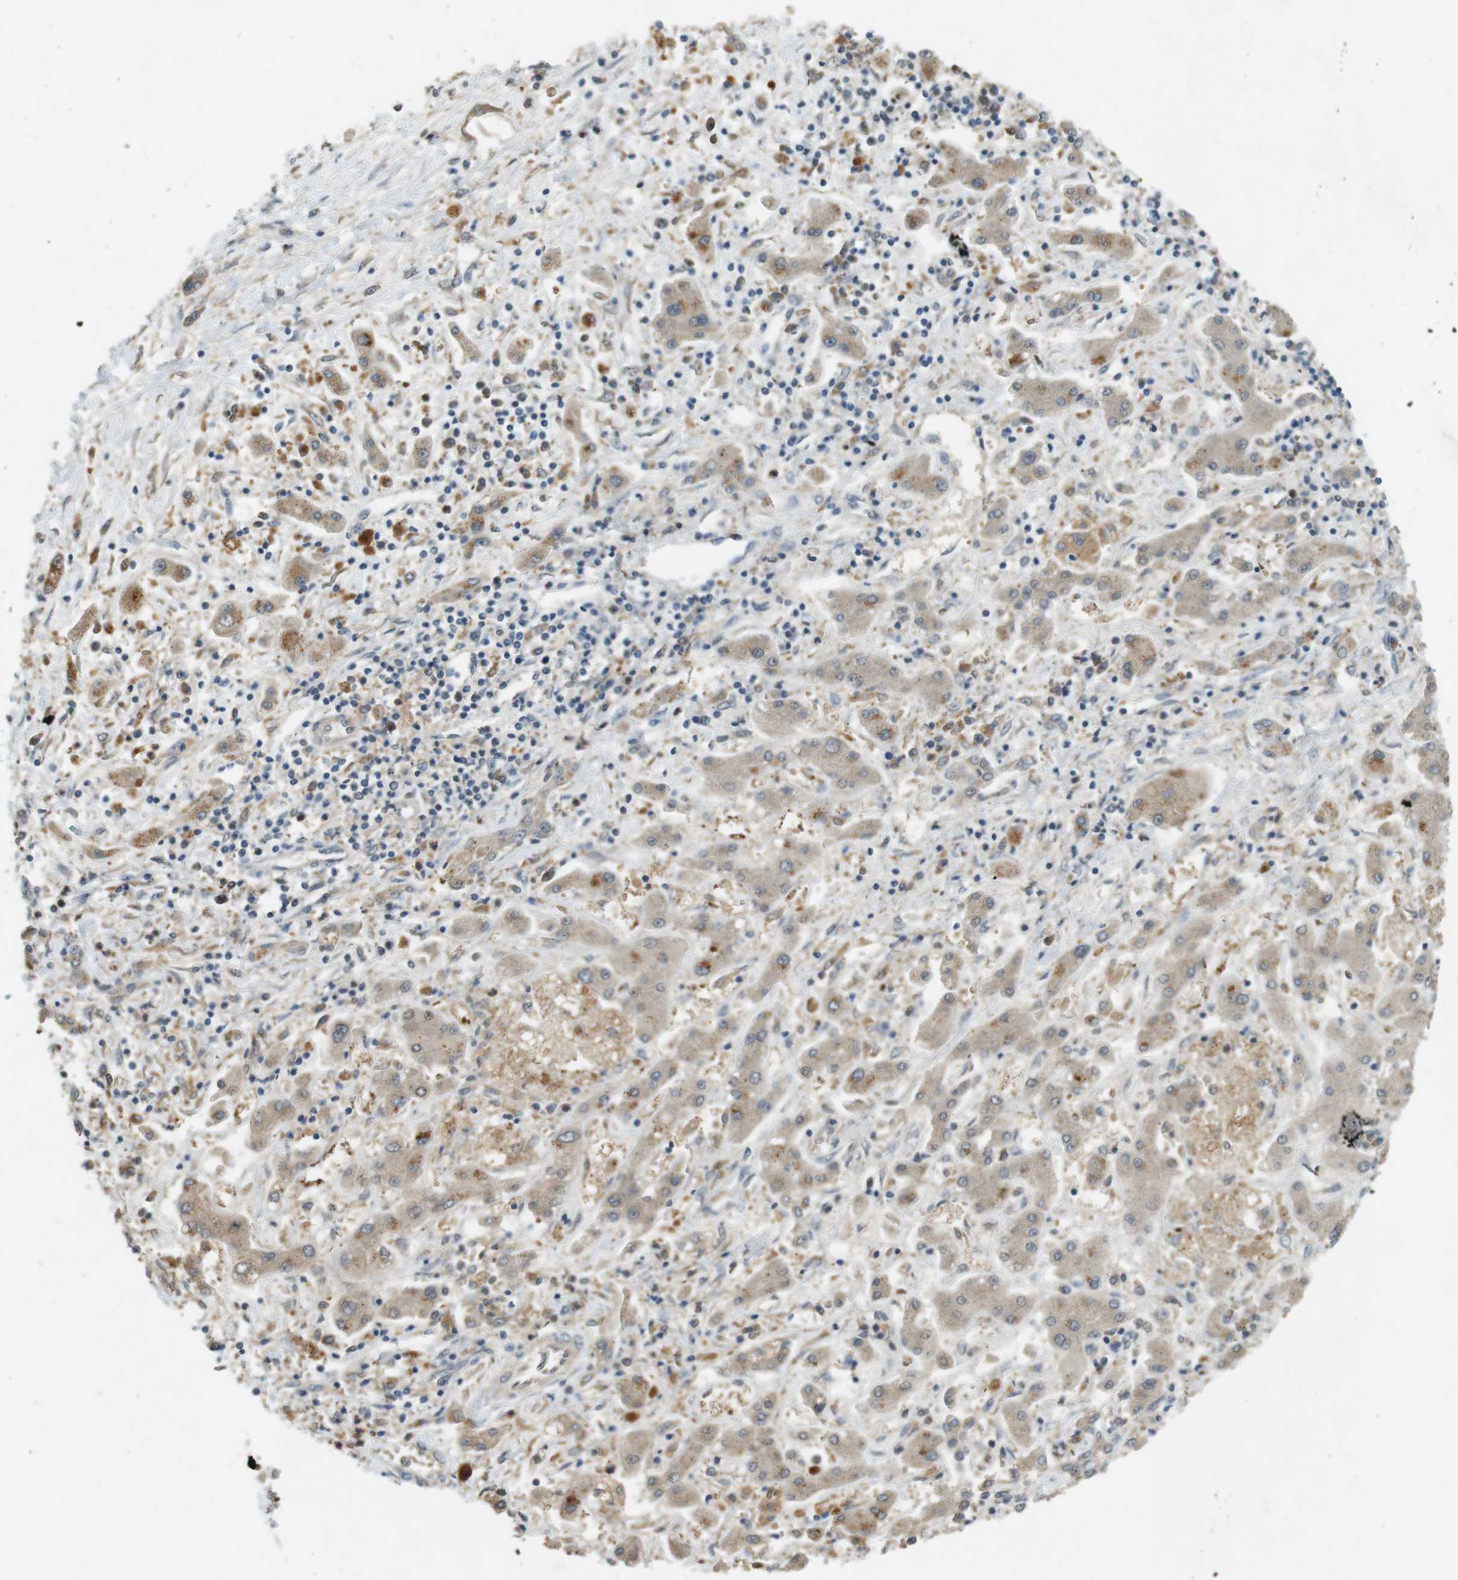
{"staining": {"intensity": "negative", "quantity": "none", "location": "none"}, "tissue": "liver cancer", "cell_type": "Tumor cells", "image_type": "cancer", "snomed": [{"axis": "morphology", "description": "Cholangiocarcinoma"}, {"axis": "topography", "description": "Liver"}], "caption": "A photomicrograph of liver cholangiocarcinoma stained for a protein shows no brown staining in tumor cells. (Brightfield microscopy of DAB (3,3'-diaminobenzidine) immunohistochemistry (IHC) at high magnification).", "gene": "CDK14", "patient": {"sex": "male", "age": 50}}